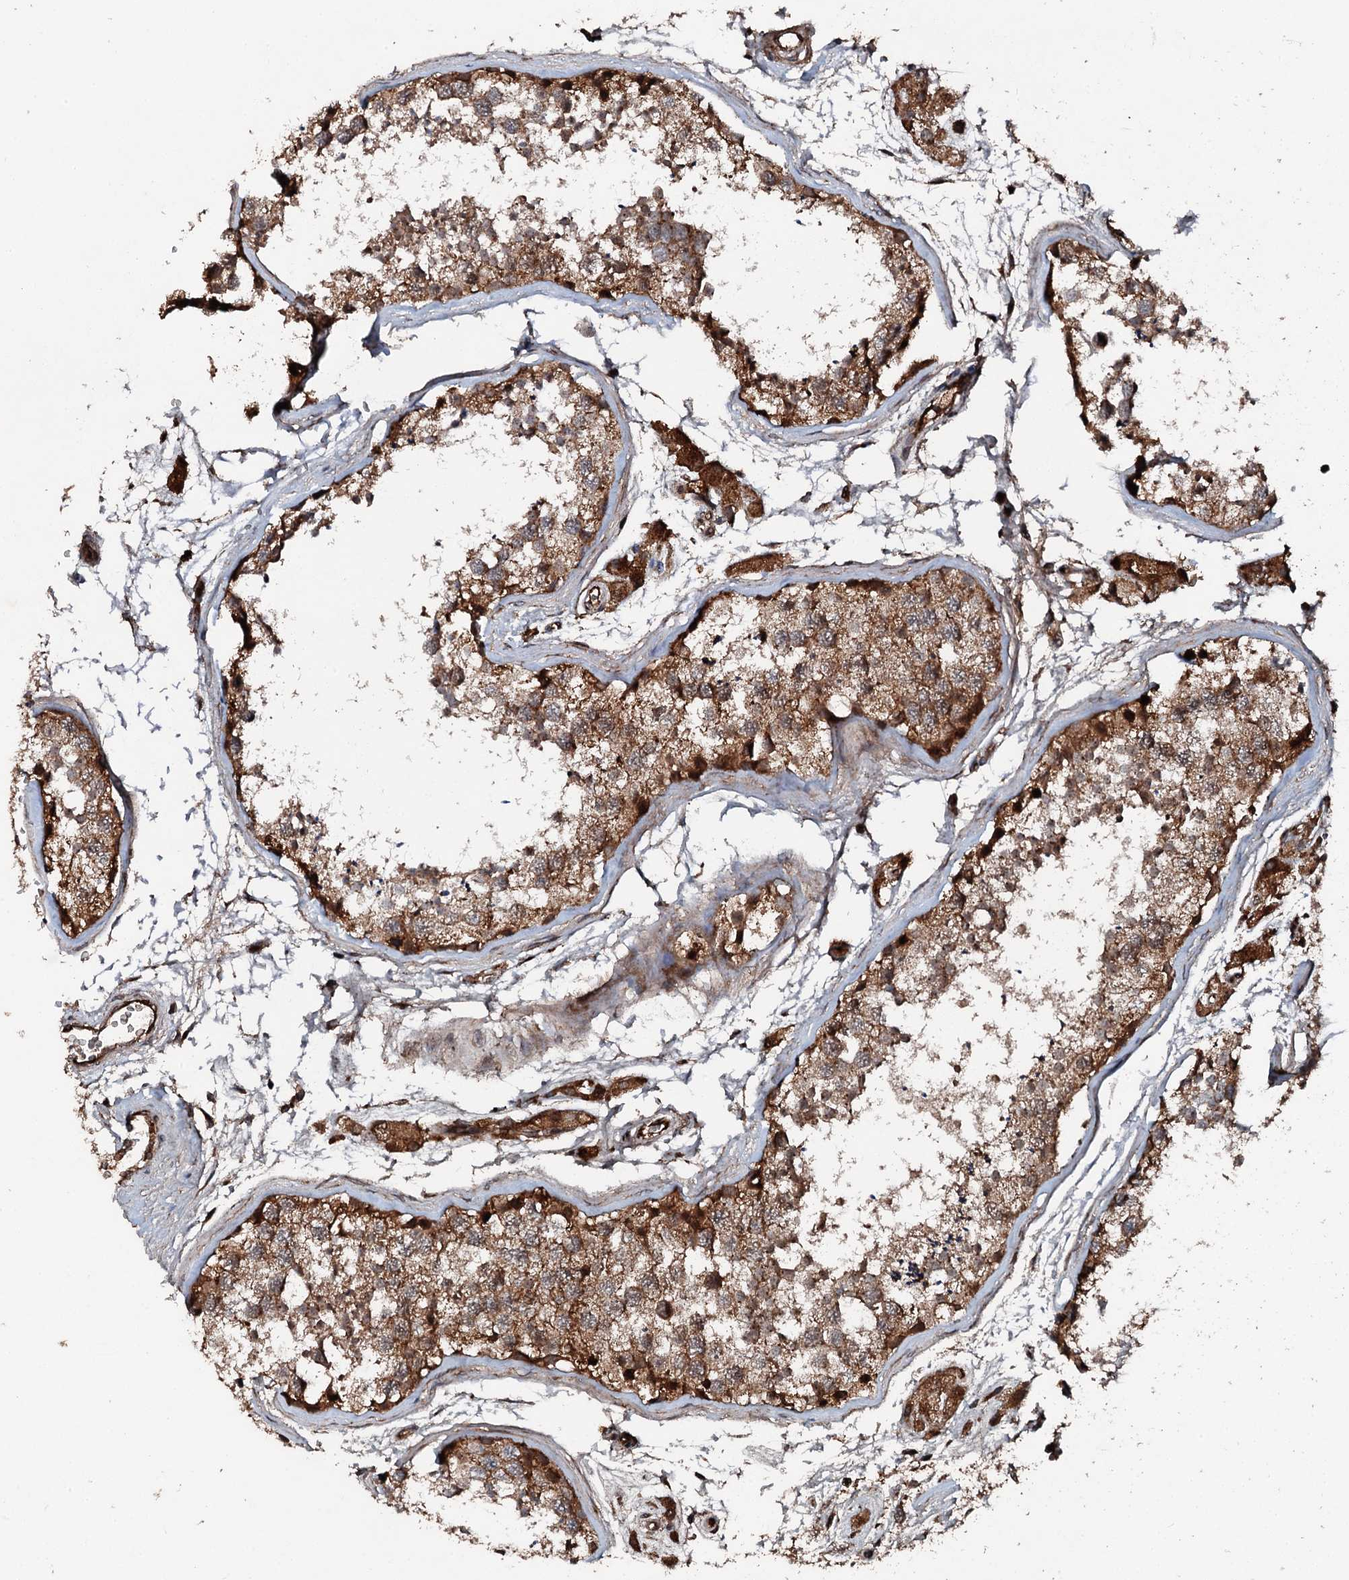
{"staining": {"intensity": "moderate", "quantity": ">75%", "location": "cytoplasmic/membranous"}, "tissue": "testis", "cell_type": "Cells in seminiferous ducts", "image_type": "normal", "snomed": [{"axis": "morphology", "description": "Normal tissue, NOS"}, {"axis": "topography", "description": "Testis"}], "caption": "This image displays immunohistochemistry (IHC) staining of normal testis, with medium moderate cytoplasmic/membranous expression in approximately >75% of cells in seminiferous ducts.", "gene": "FLYWCH1", "patient": {"sex": "male", "age": 56}}